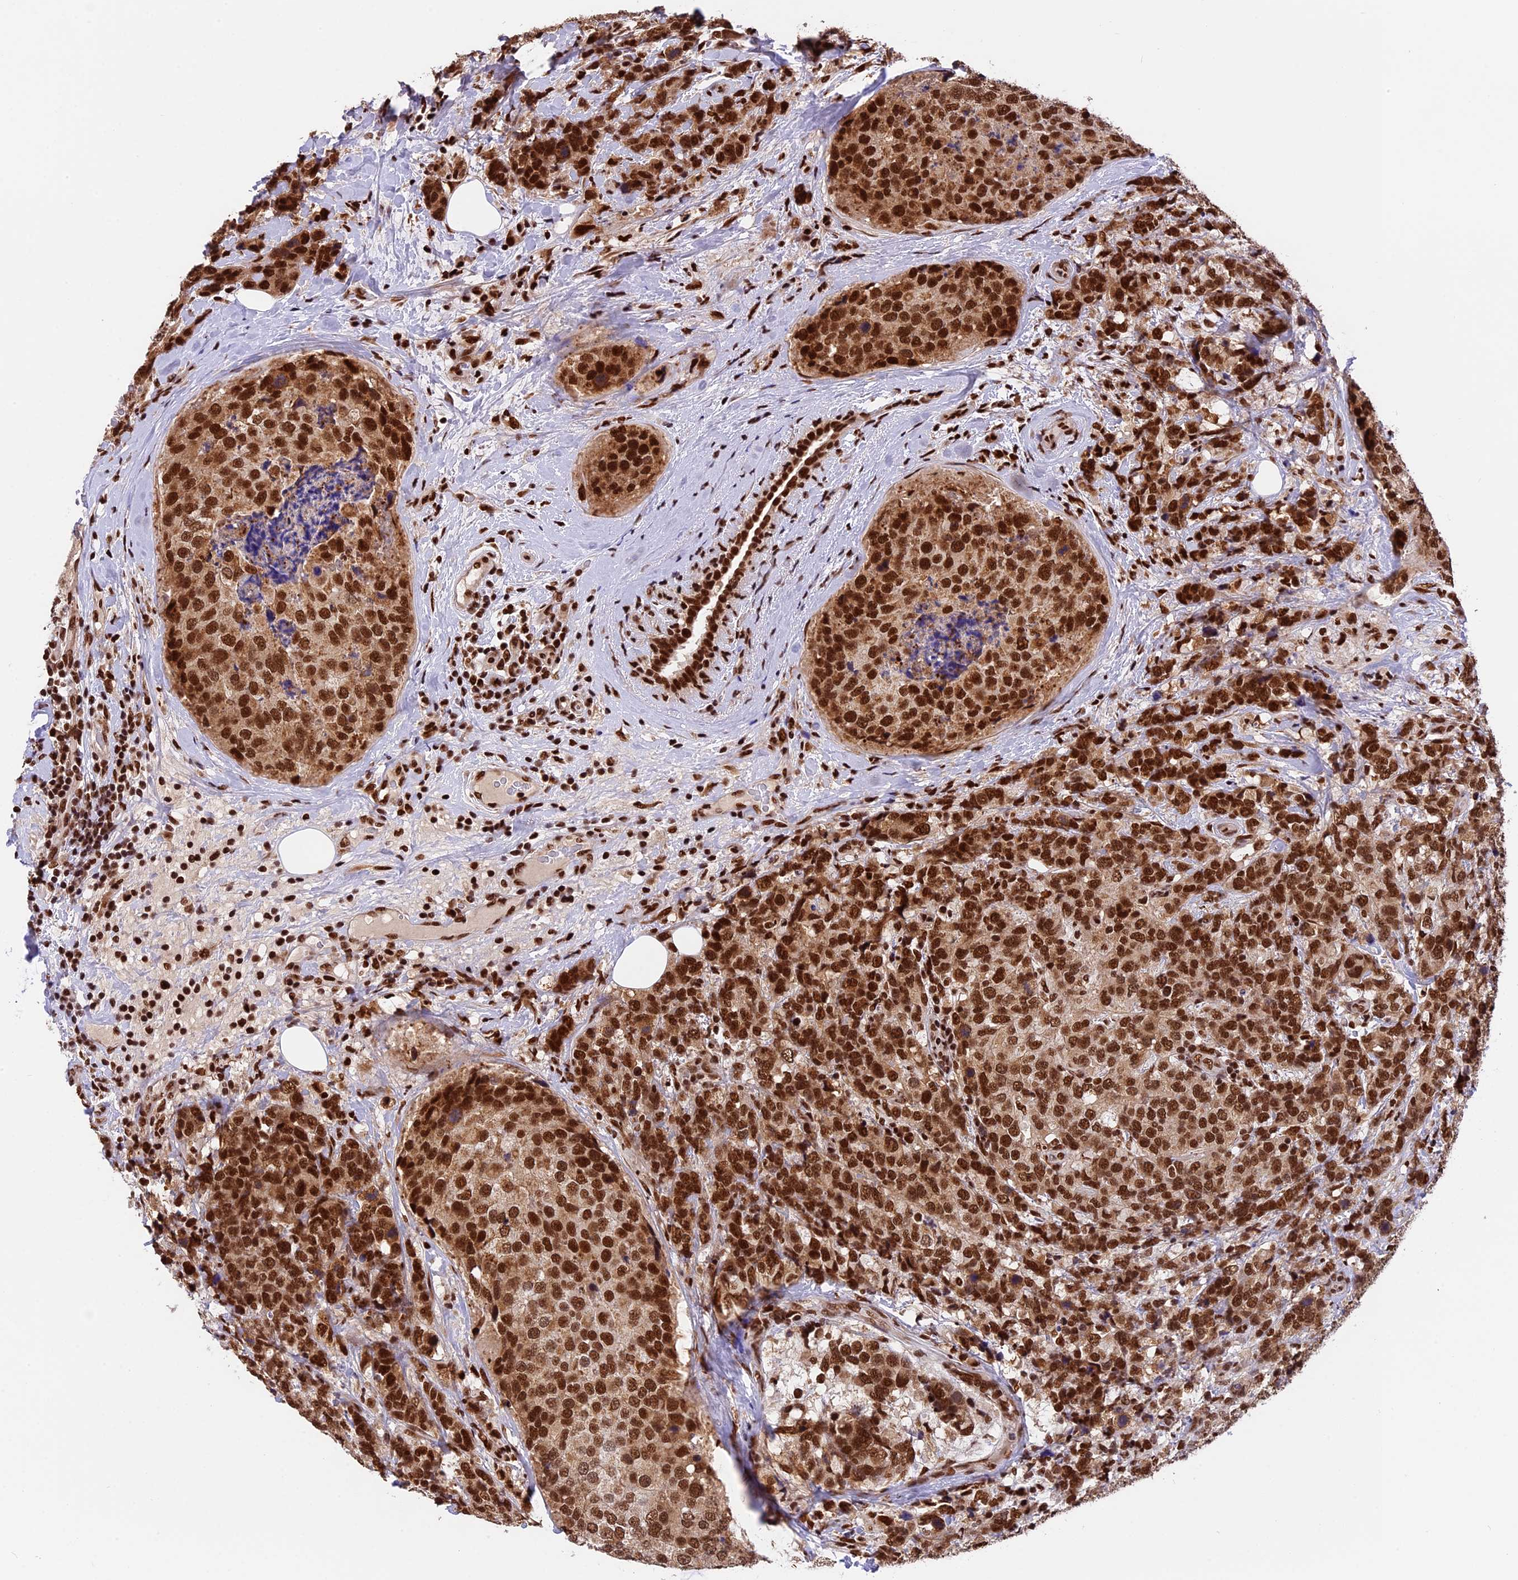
{"staining": {"intensity": "strong", "quantity": ">75%", "location": "nuclear"}, "tissue": "breast cancer", "cell_type": "Tumor cells", "image_type": "cancer", "snomed": [{"axis": "morphology", "description": "Lobular carcinoma"}, {"axis": "topography", "description": "Breast"}], "caption": "Protein expression analysis of human lobular carcinoma (breast) reveals strong nuclear staining in about >75% of tumor cells.", "gene": "RAMAC", "patient": {"sex": "female", "age": 59}}